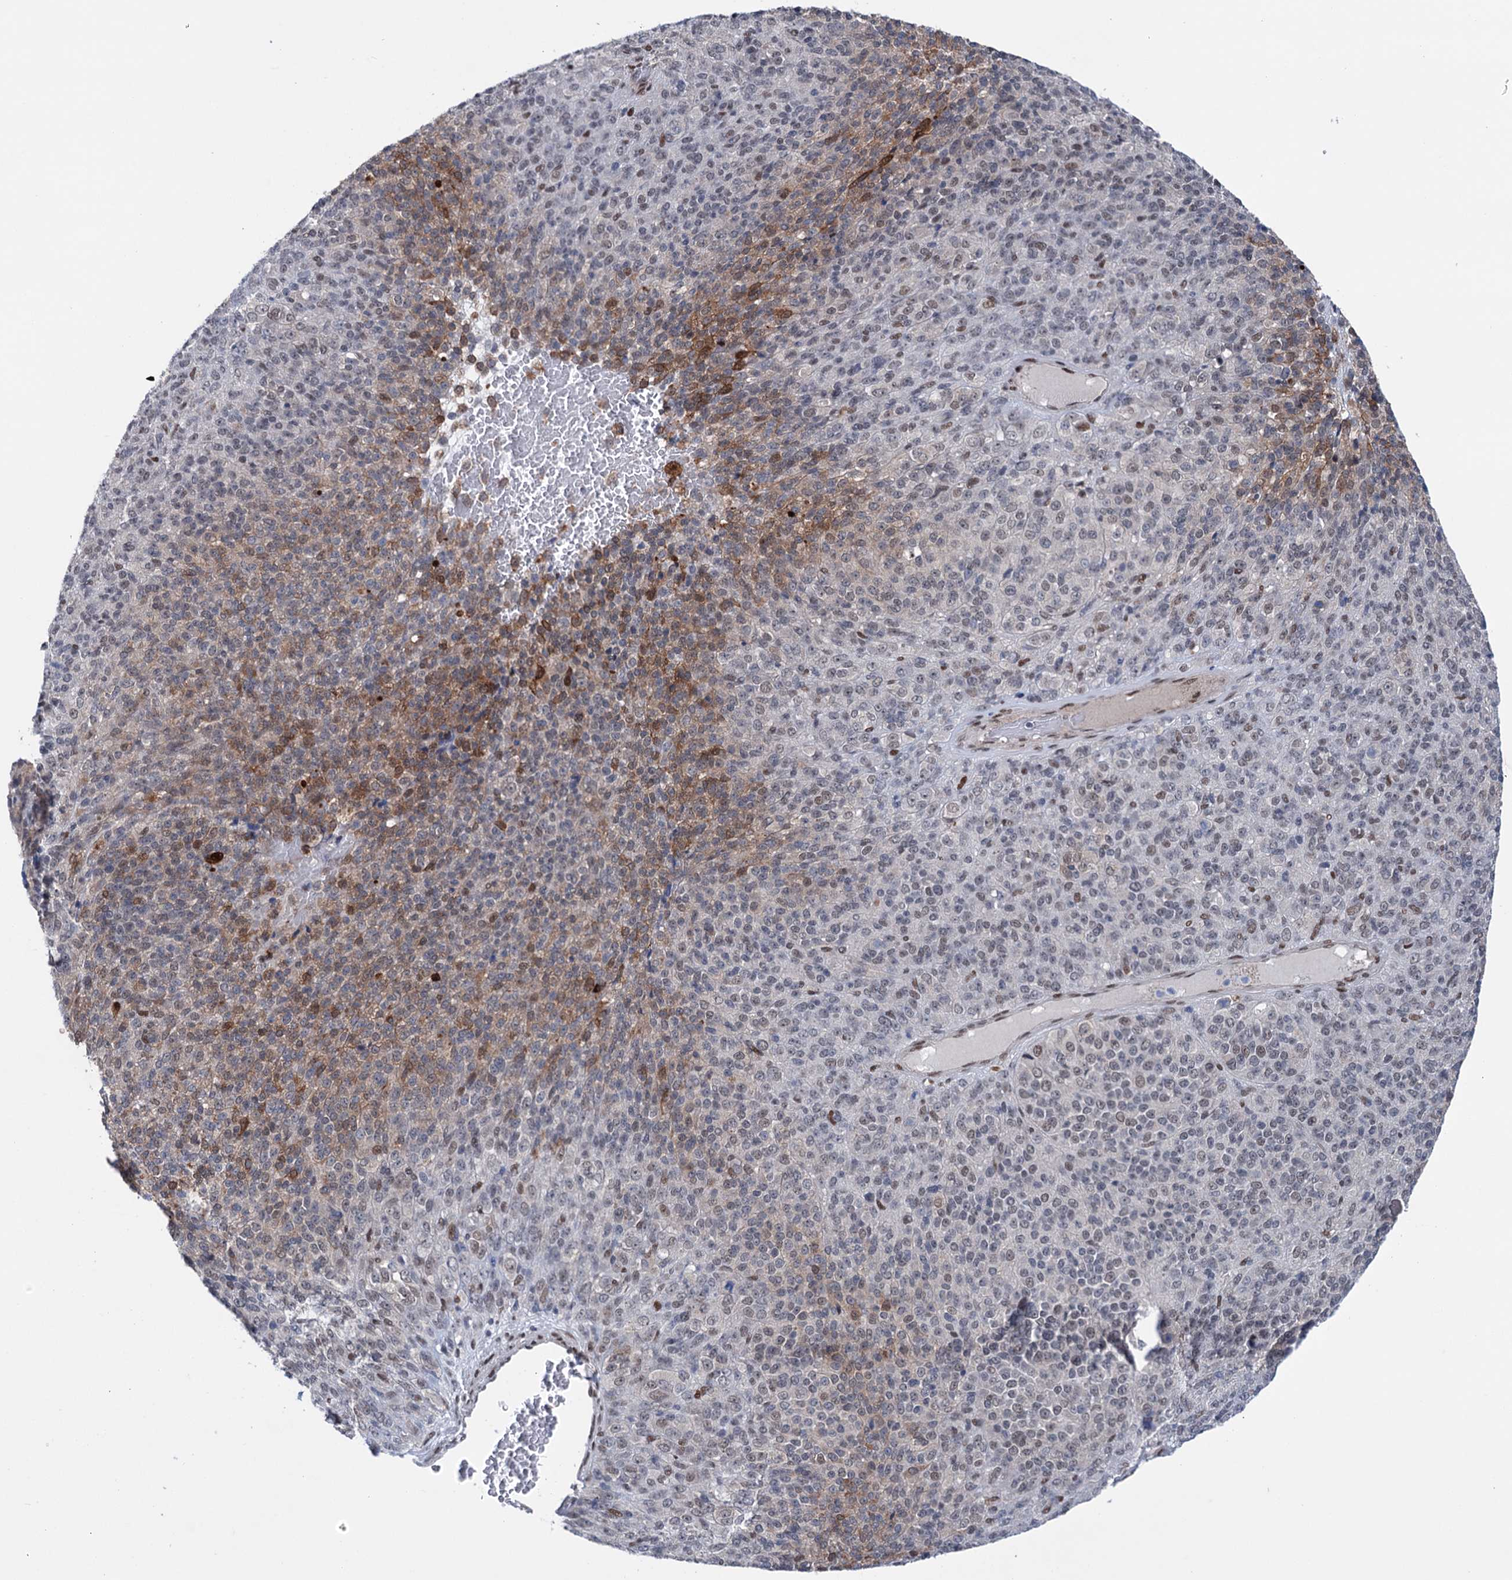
{"staining": {"intensity": "moderate", "quantity": "<25%", "location": "cytoplasmic/membranous,nuclear"}, "tissue": "melanoma", "cell_type": "Tumor cells", "image_type": "cancer", "snomed": [{"axis": "morphology", "description": "Malignant melanoma, Metastatic site"}, {"axis": "topography", "description": "Brain"}], "caption": "Melanoma stained for a protein (brown) exhibits moderate cytoplasmic/membranous and nuclear positive positivity in about <25% of tumor cells.", "gene": "FAM53A", "patient": {"sex": "female", "age": 56}}